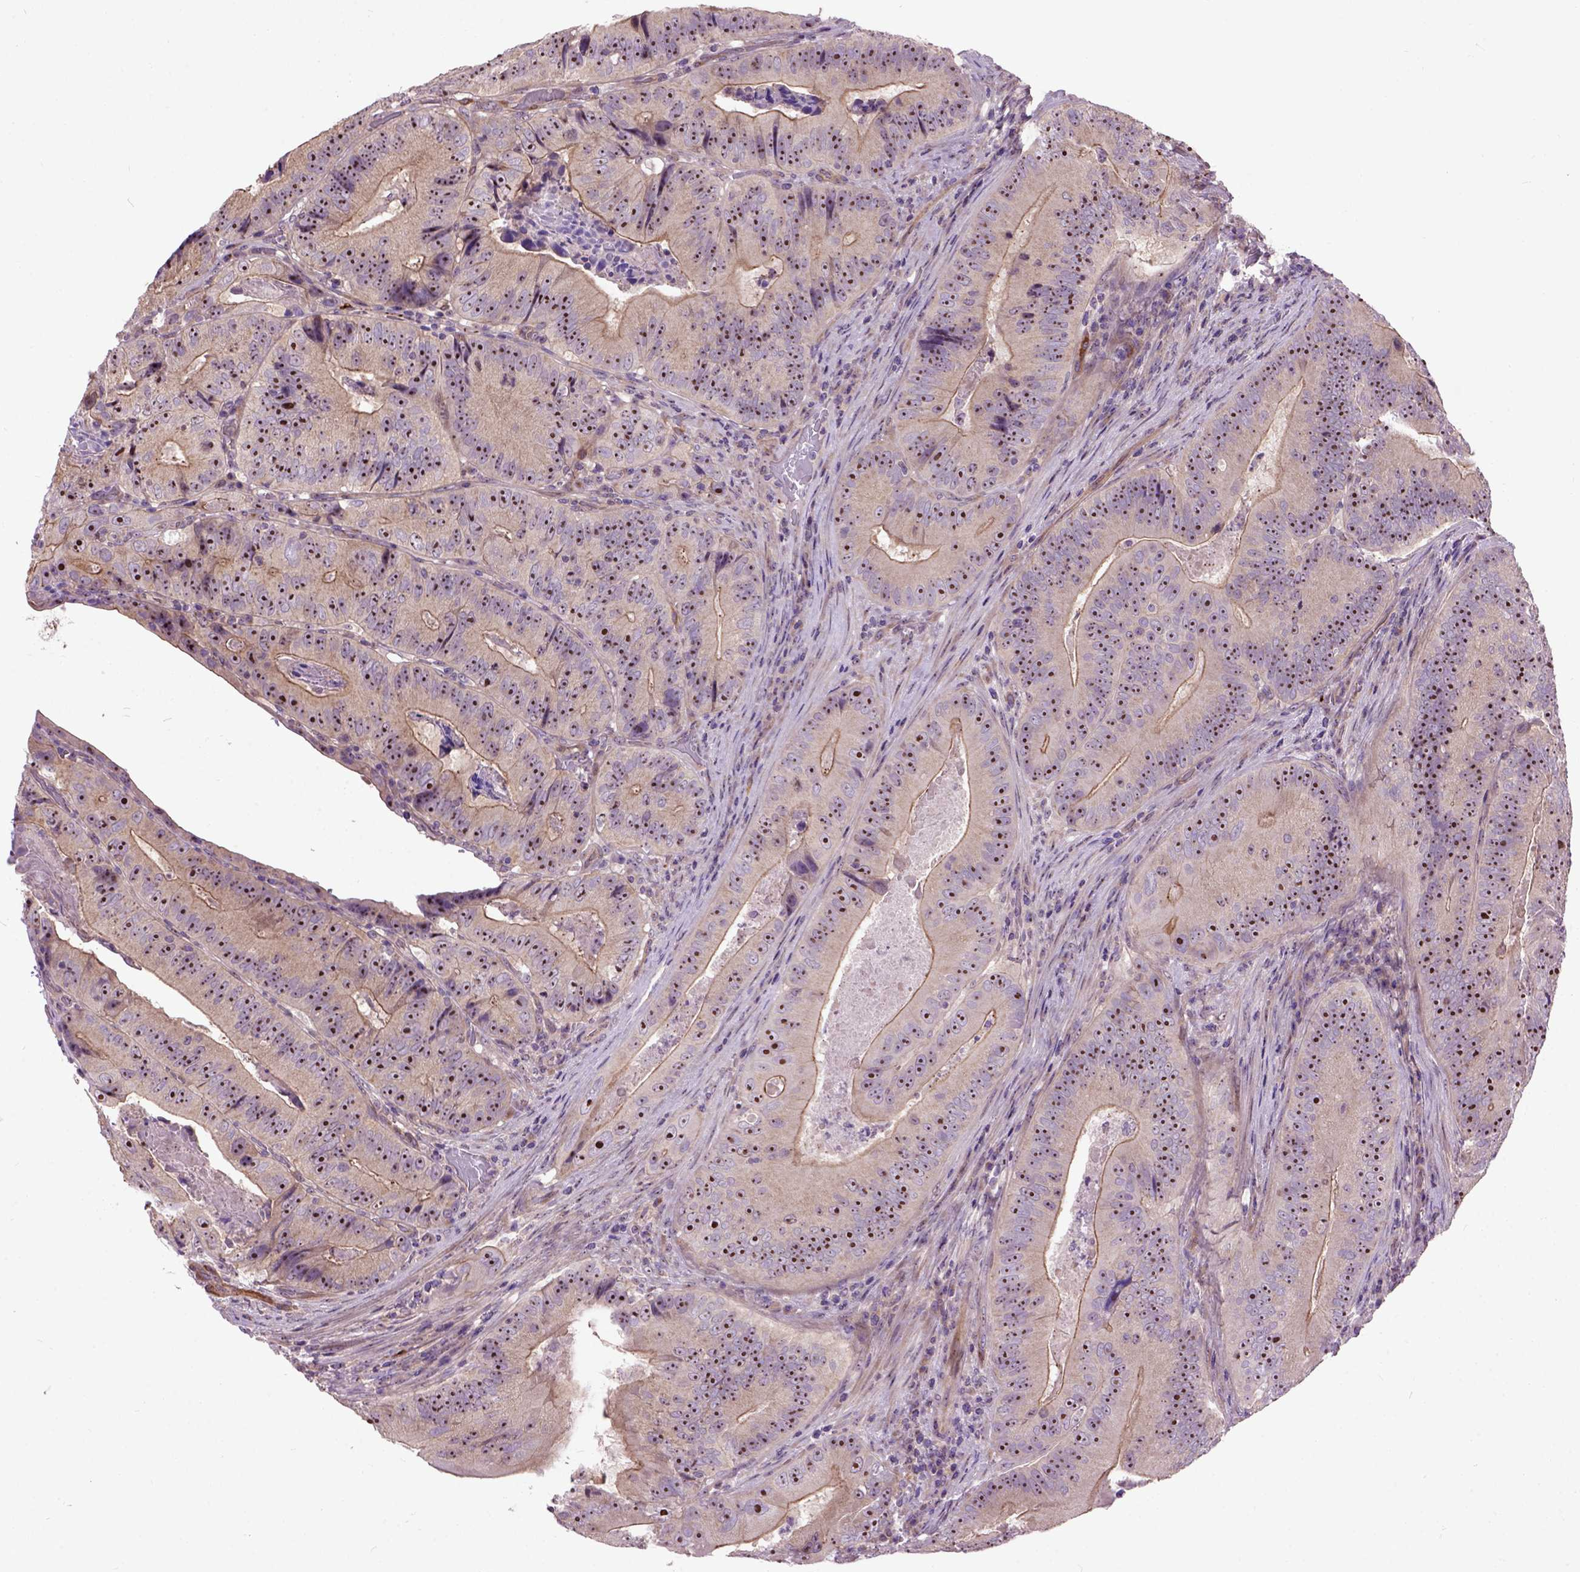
{"staining": {"intensity": "strong", "quantity": ">75%", "location": "nuclear"}, "tissue": "colorectal cancer", "cell_type": "Tumor cells", "image_type": "cancer", "snomed": [{"axis": "morphology", "description": "Adenocarcinoma, NOS"}, {"axis": "topography", "description": "Colon"}], "caption": "A high amount of strong nuclear expression is appreciated in approximately >75% of tumor cells in adenocarcinoma (colorectal) tissue.", "gene": "MAPT", "patient": {"sex": "female", "age": 86}}